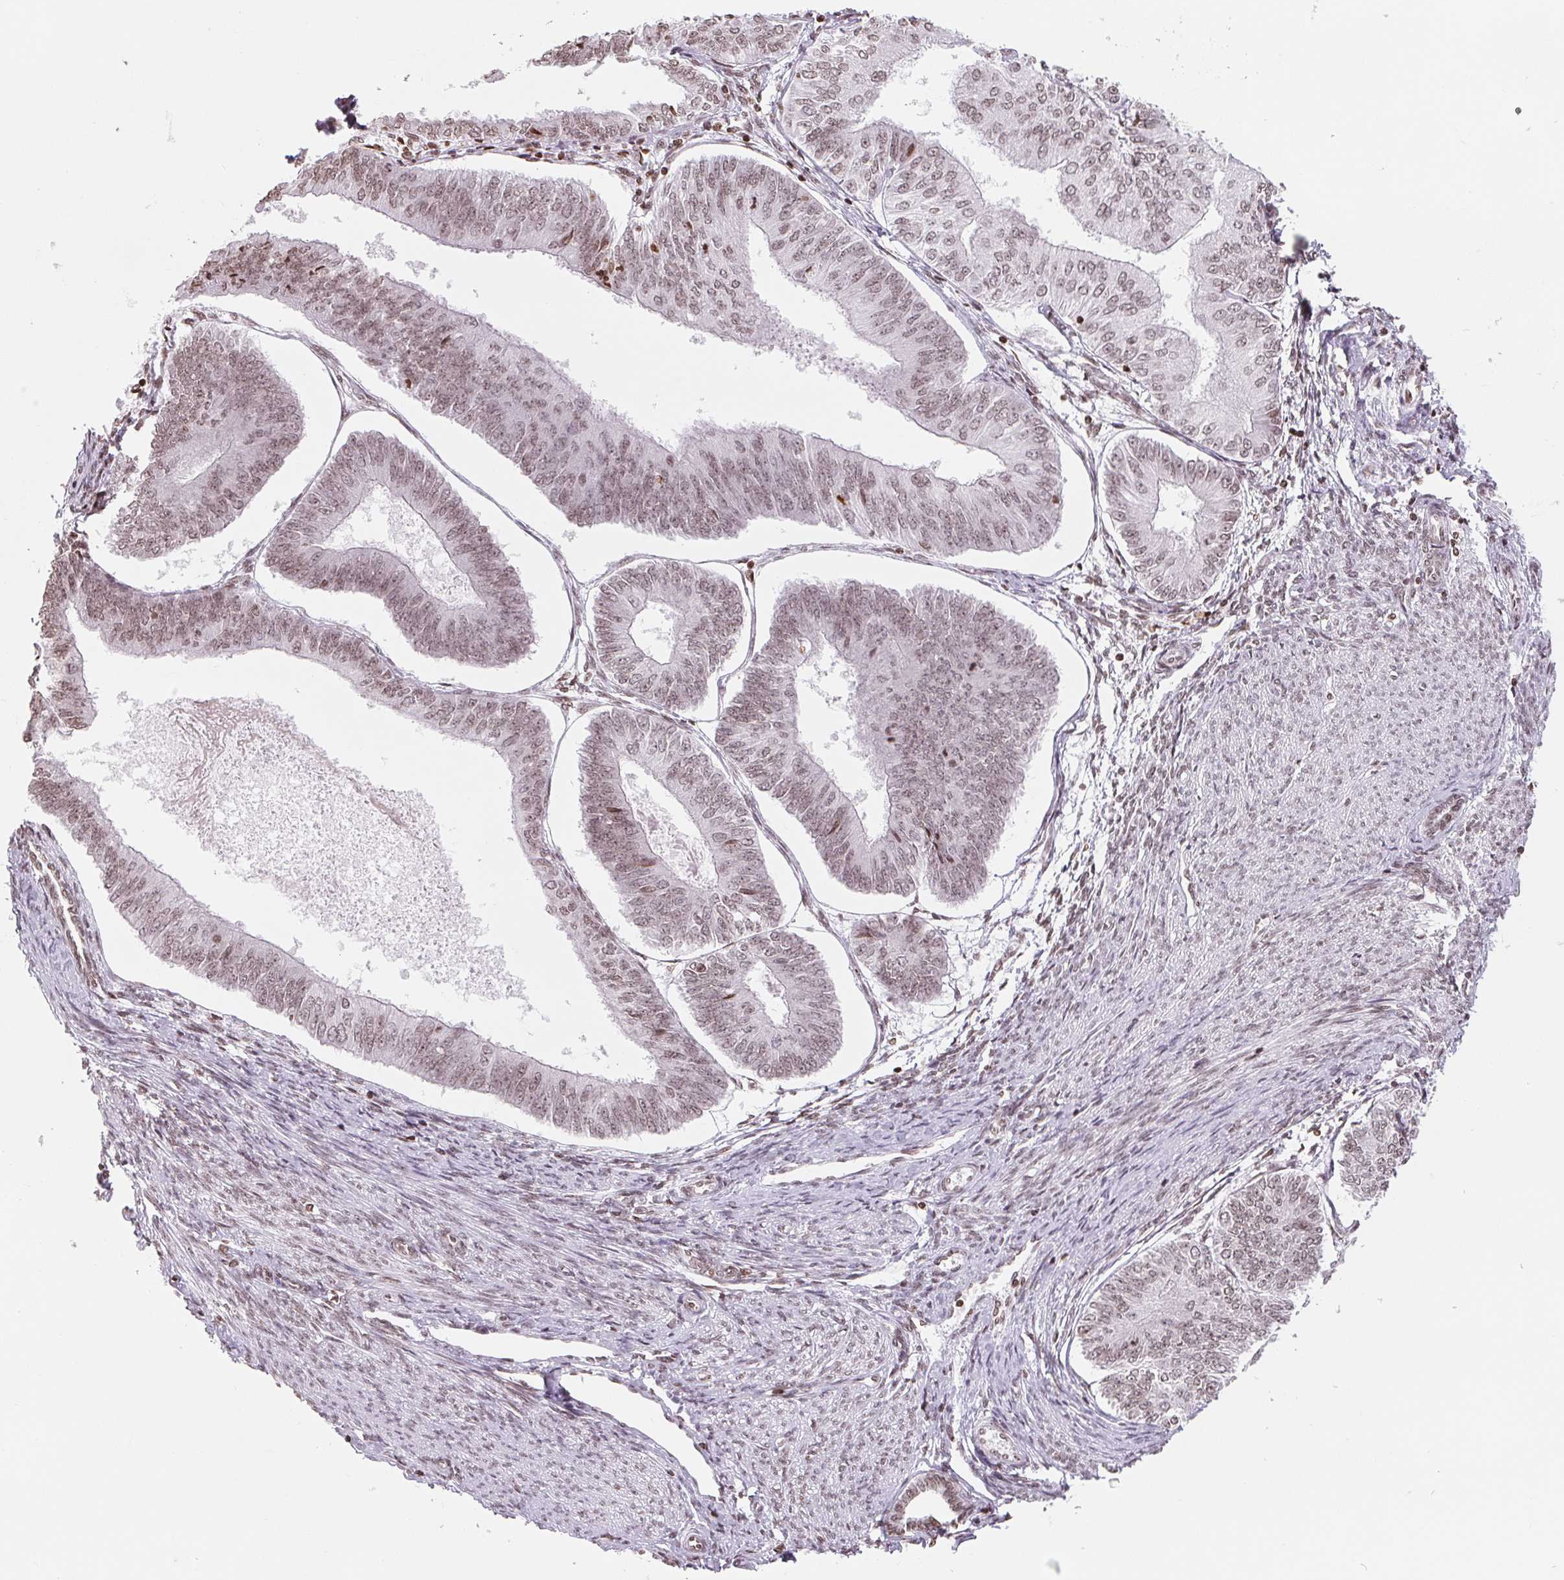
{"staining": {"intensity": "weak", "quantity": ">75%", "location": "nuclear"}, "tissue": "endometrial cancer", "cell_type": "Tumor cells", "image_type": "cancer", "snomed": [{"axis": "morphology", "description": "Adenocarcinoma, NOS"}, {"axis": "topography", "description": "Endometrium"}], "caption": "Endometrial cancer was stained to show a protein in brown. There is low levels of weak nuclear expression in about >75% of tumor cells. (IHC, brightfield microscopy, high magnification).", "gene": "SMIM12", "patient": {"sex": "female", "age": 58}}